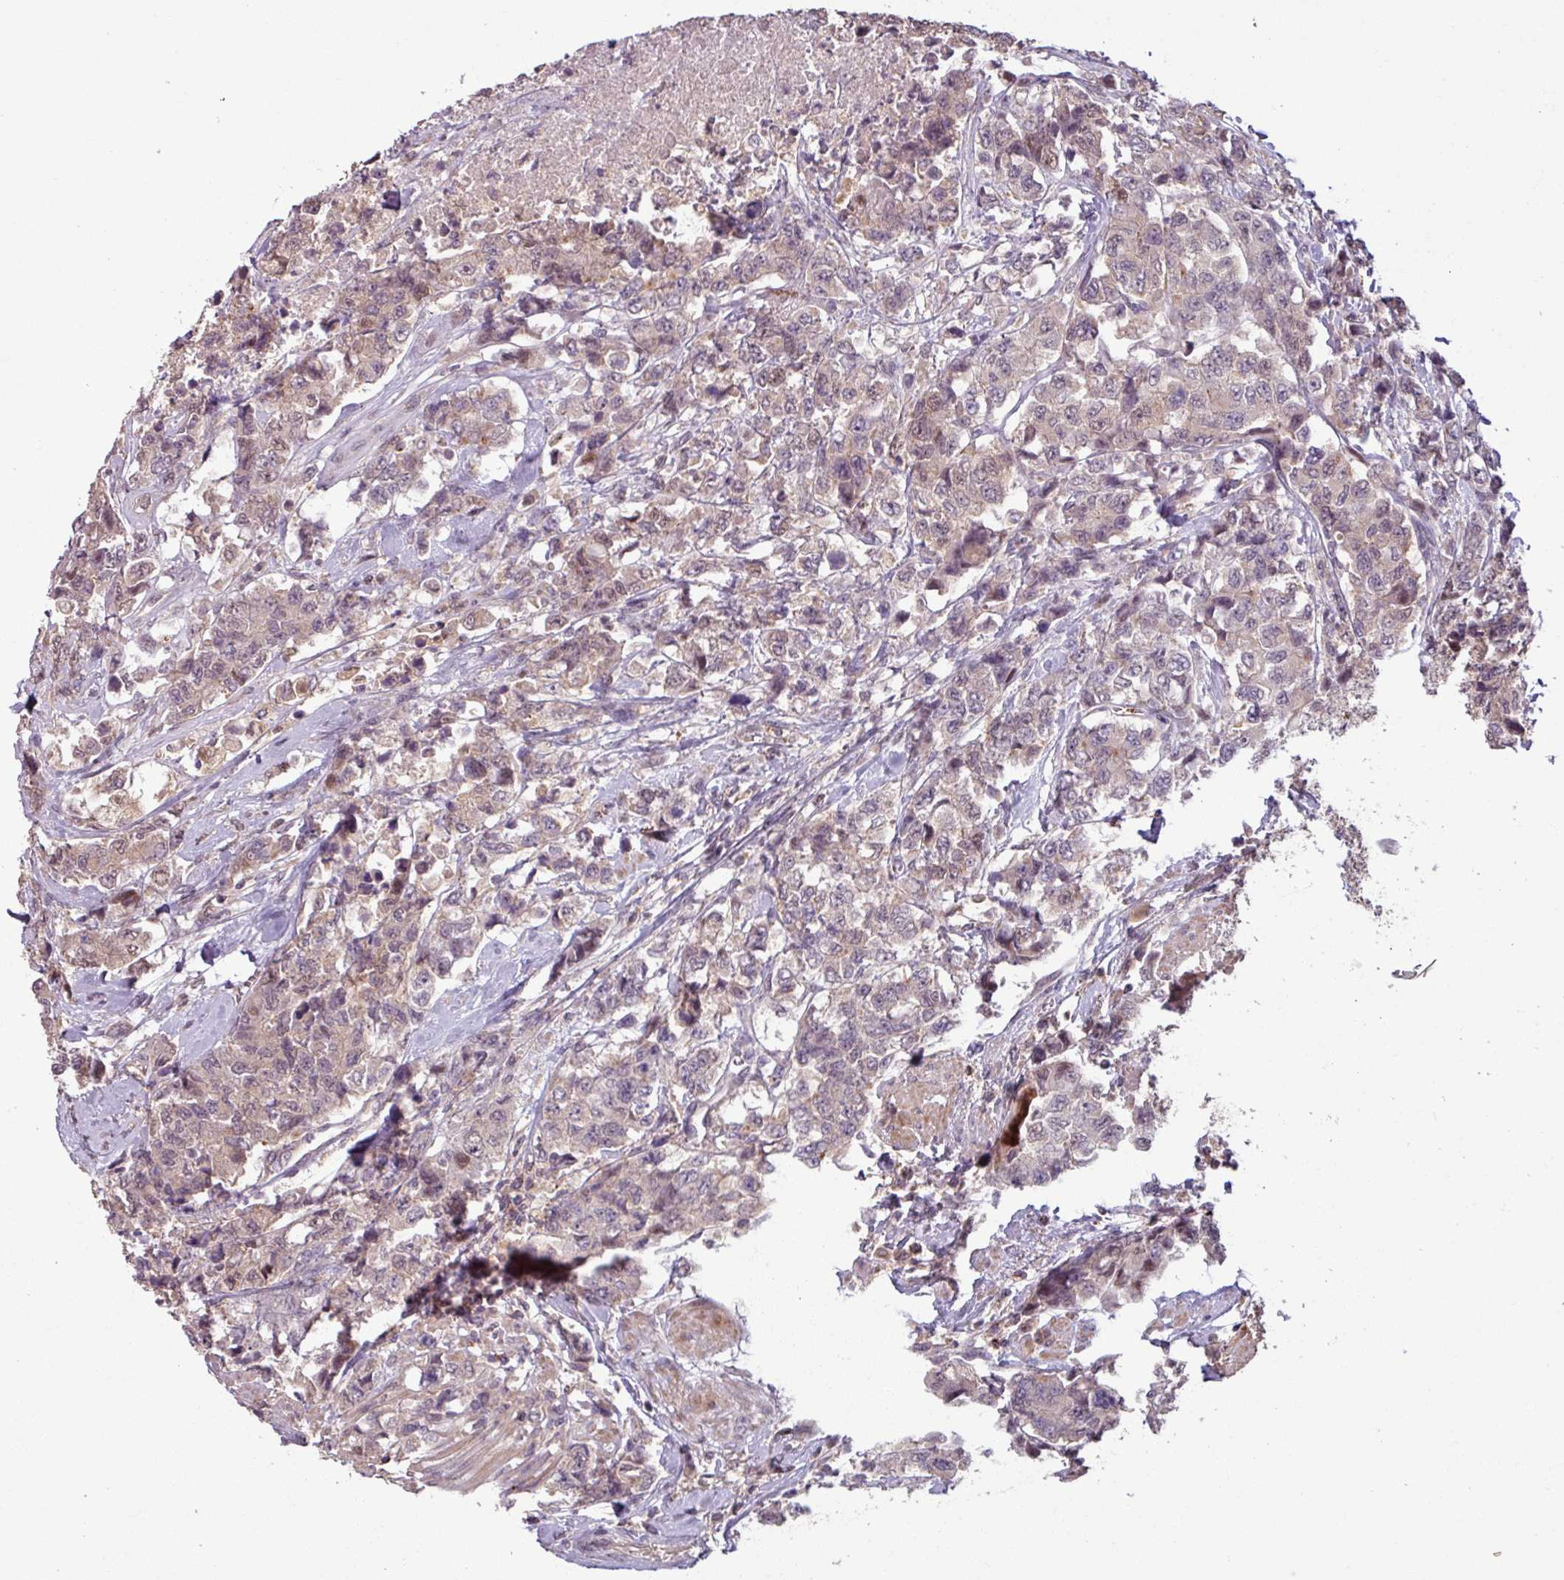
{"staining": {"intensity": "weak", "quantity": "25%-75%", "location": "cytoplasmic/membranous,nuclear"}, "tissue": "urothelial cancer", "cell_type": "Tumor cells", "image_type": "cancer", "snomed": [{"axis": "morphology", "description": "Urothelial carcinoma, High grade"}, {"axis": "topography", "description": "Urinary bladder"}], "caption": "About 25%-75% of tumor cells in human urothelial cancer show weak cytoplasmic/membranous and nuclear protein expression as visualized by brown immunohistochemical staining.", "gene": "OR6B1", "patient": {"sex": "female", "age": 78}}